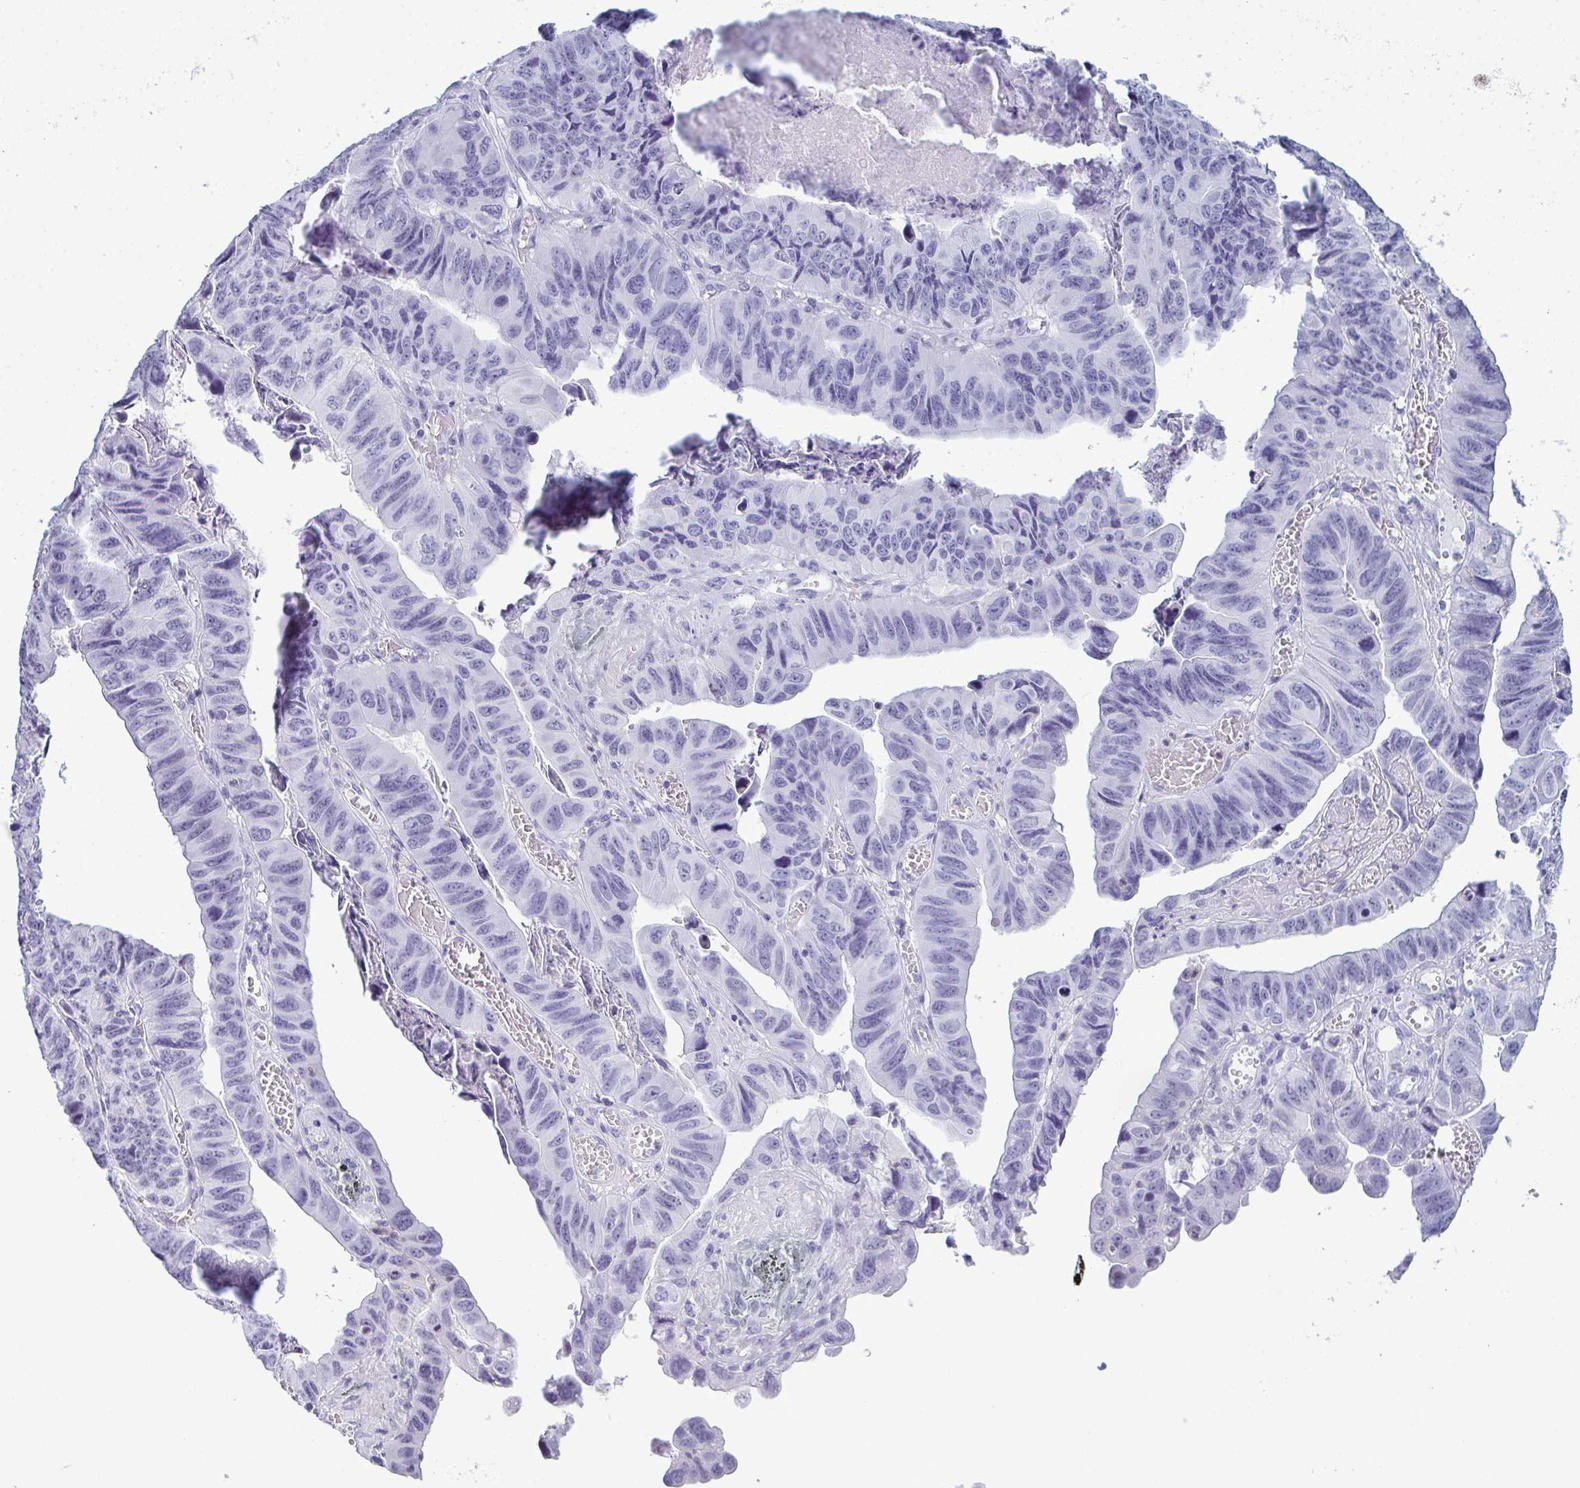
{"staining": {"intensity": "negative", "quantity": "none", "location": "none"}, "tissue": "stomach cancer", "cell_type": "Tumor cells", "image_type": "cancer", "snomed": [{"axis": "morphology", "description": "Adenocarcinoma, NOS"}, {"axis": "topography", "description": "Stomach, lower"}], "caption": "DAB (3,3'-diaminobenzidine) immunohistochemical staining of human adenocarcinoma (stomach) displays no significant staining in tumor cells.", "gene": "CDA", "patient": {"sex": "male", "age": 77}}